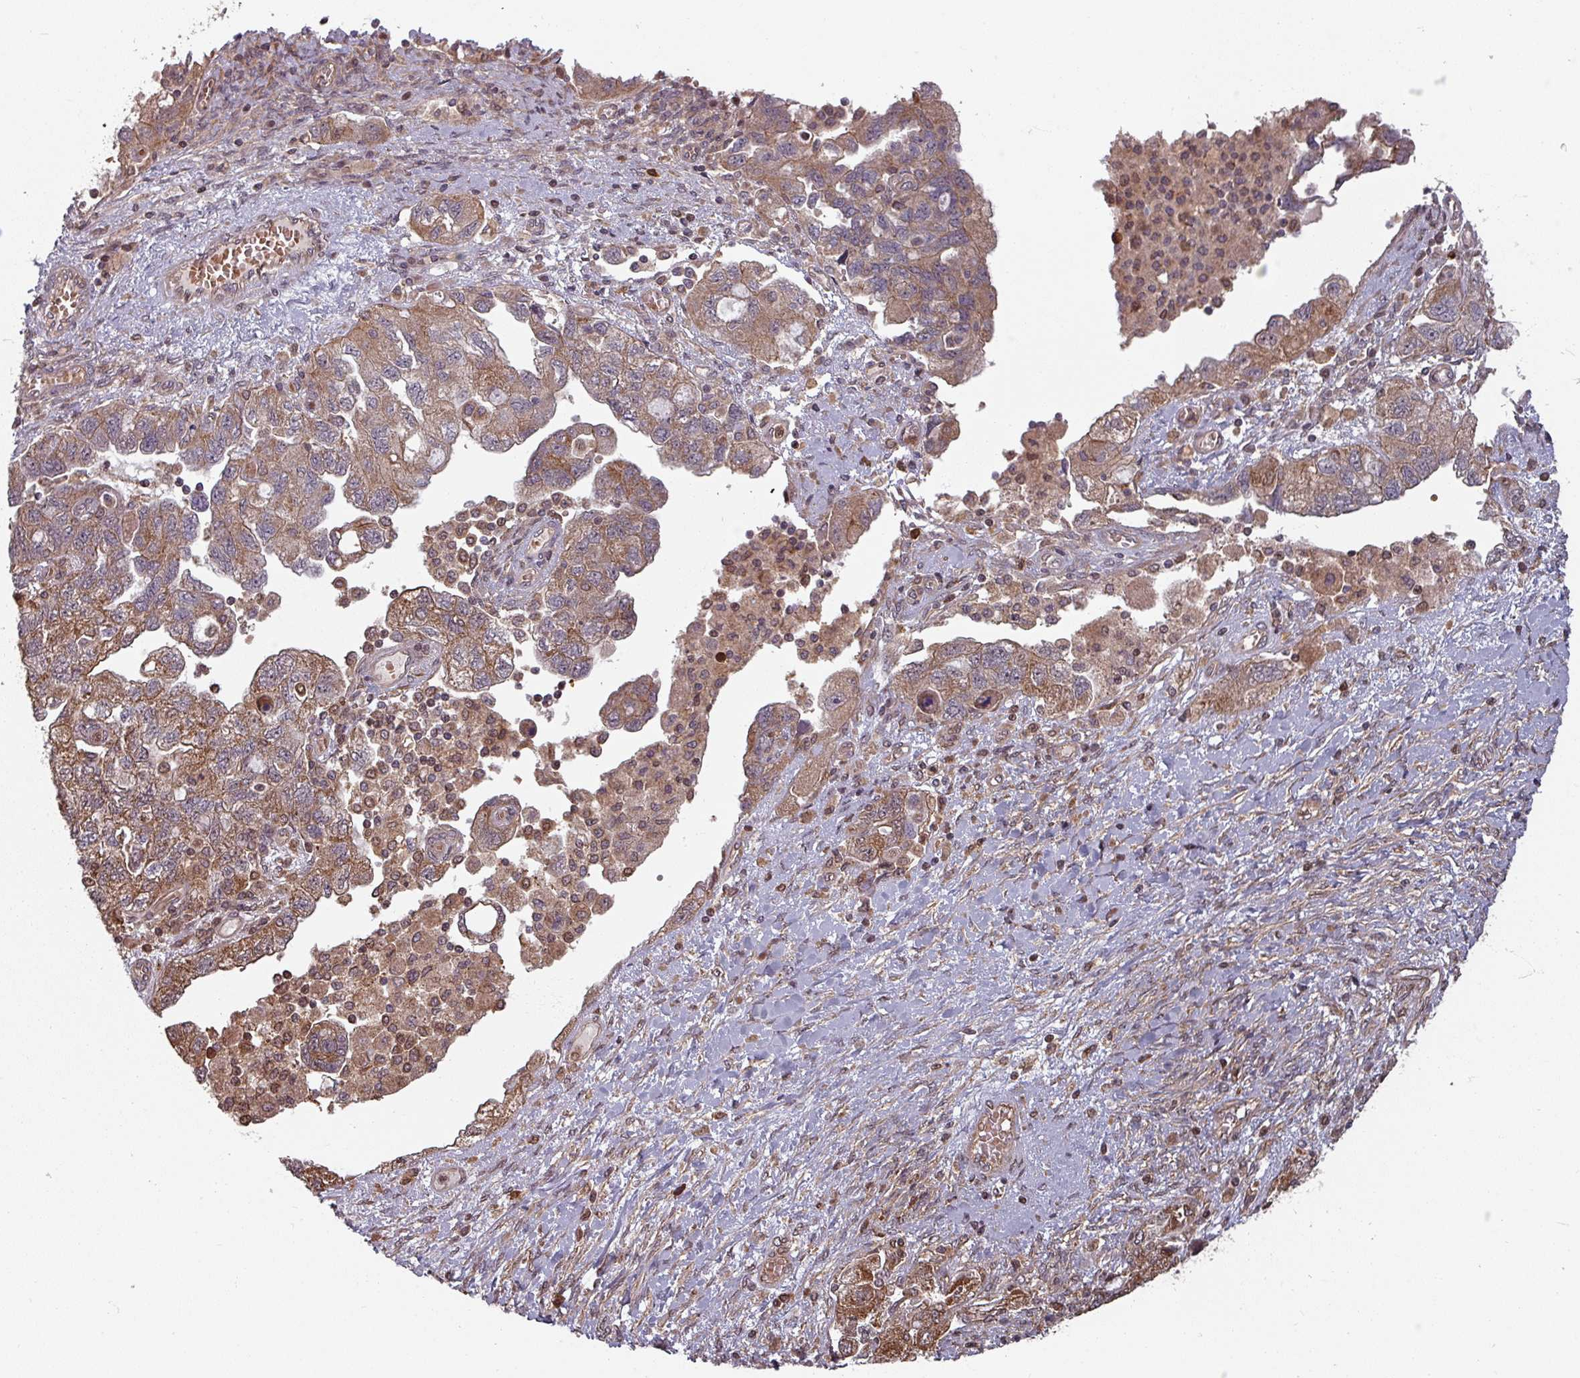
{"staining": {"intensity": "moderate", "quantity": ">75%", "location": "cytoplasmic/membranous"}, "tissue": "ovarian cancer", "cell_type": "Tumor cells", "image_type": "cancer", "snomed": [{"axis": "morphology", "description": "Carcinoma, NOS"}, {"axis": "morphology", "description": "Cystadenocarcinoma, serous, NOS"}, {"axis": "topography", "description": "Ovary"}], "caption": "Protein staining of ovarian cancer tissue demonstrates moderate cytoplasmic/membranous positivity in about >75% of tumor cells. (DAB IHC with brightfield microscopy, high magnification).", "gene": "EID1", "patient": {"sex": "female", "age": 69}}